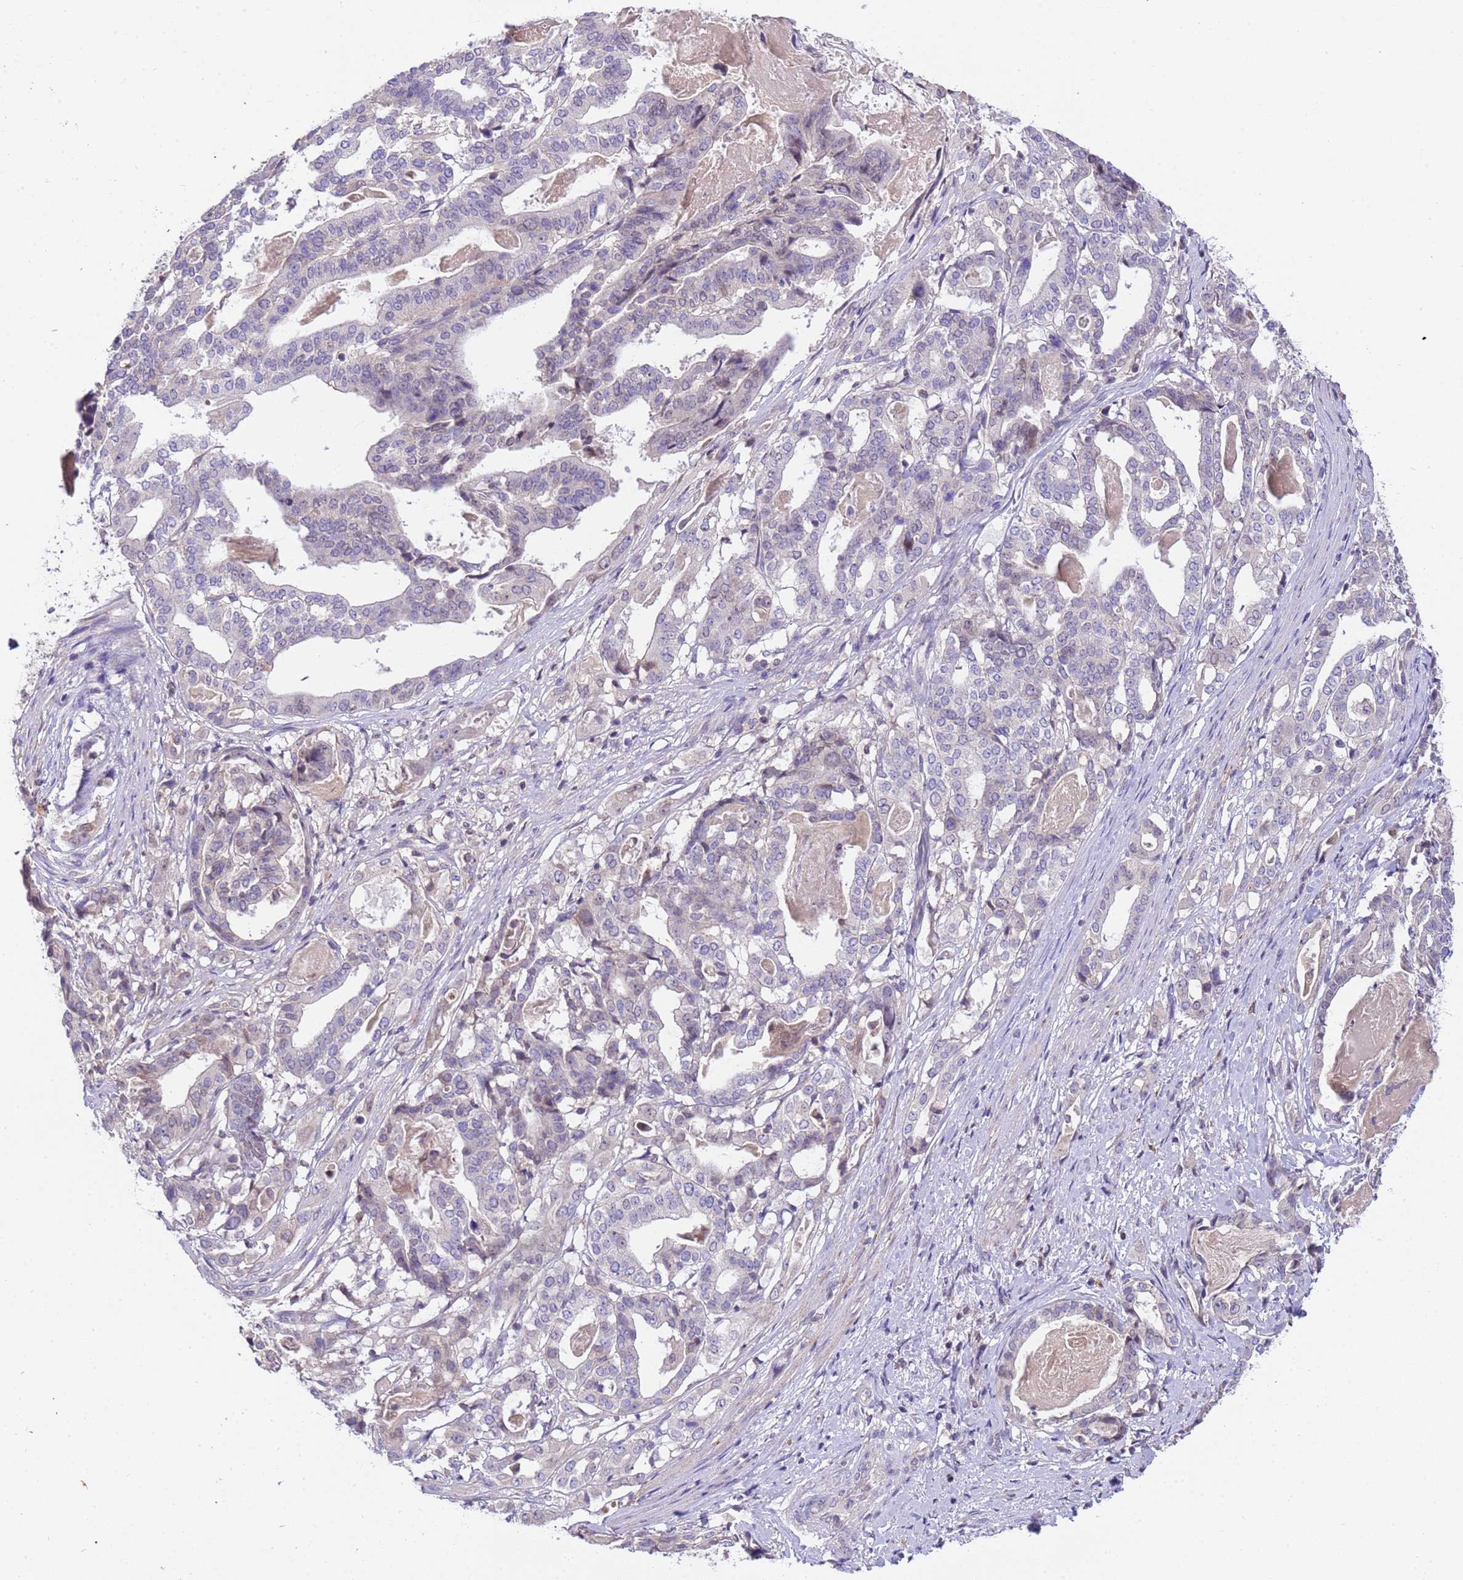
{"staining": {"intensity": "negative", "quantity": "none", "location": "none"}, "tissue": "stomach cancer", "cell_type": "Tumor cells", "image_type": "cancer", "snomed": [{"axis": "morphology", "description": "Adenocarcinoma, NOS"}, {"axis": "topography", "description": "Stomach"}], "caption": "Immunohistochemistry image of neoplastic tissue: adenocarcinoma (stomach) stained with DAB displays no significant protein staining in tumor cells.", "gene": "PLCXD3", "patient": {"sex": "male", "age": 48}}